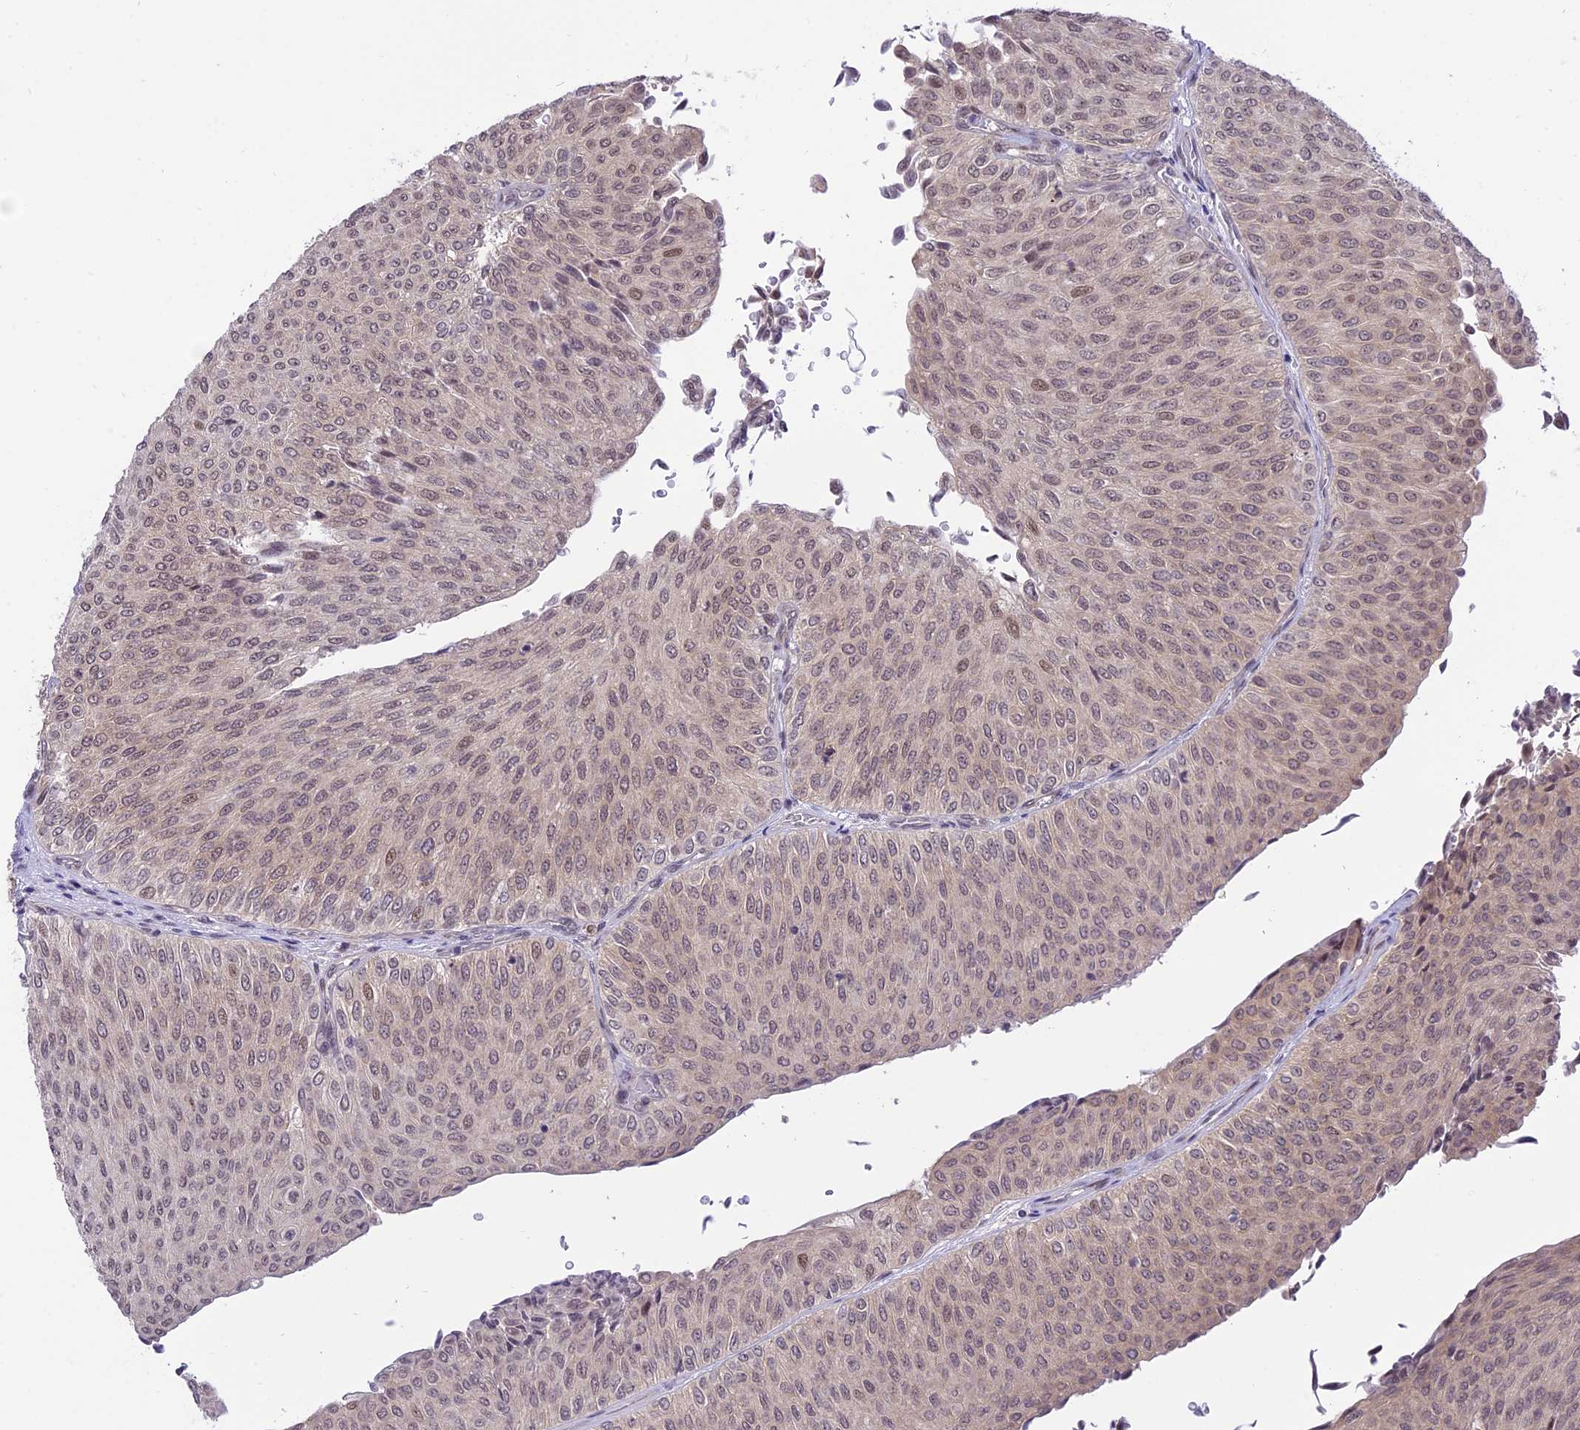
{"staining": {"intensity": "moderate", "quantity": "25%-75%", "location": "nuclear"}, "tissue": "urothelial cancer", "cell_type": "Tumor cells", "image_type": "cancer", "snomed": [{"axis": "morphology", "description": "Urothelial carcinoma, Low grade"}, {"axis": "topography", "description": "Urinary bladder"}], "caption": "IHC image of neoplastic tissue: human urothelial cancer stained using immunohistochemistry (IHC) exhibits medium levels of moderate protein expression localized specifically in the nuclear of tumor cells, appearing as a nuclear brown color.", "gene": "ZNF837", "patient": {"sex": "male", "age": 78}}